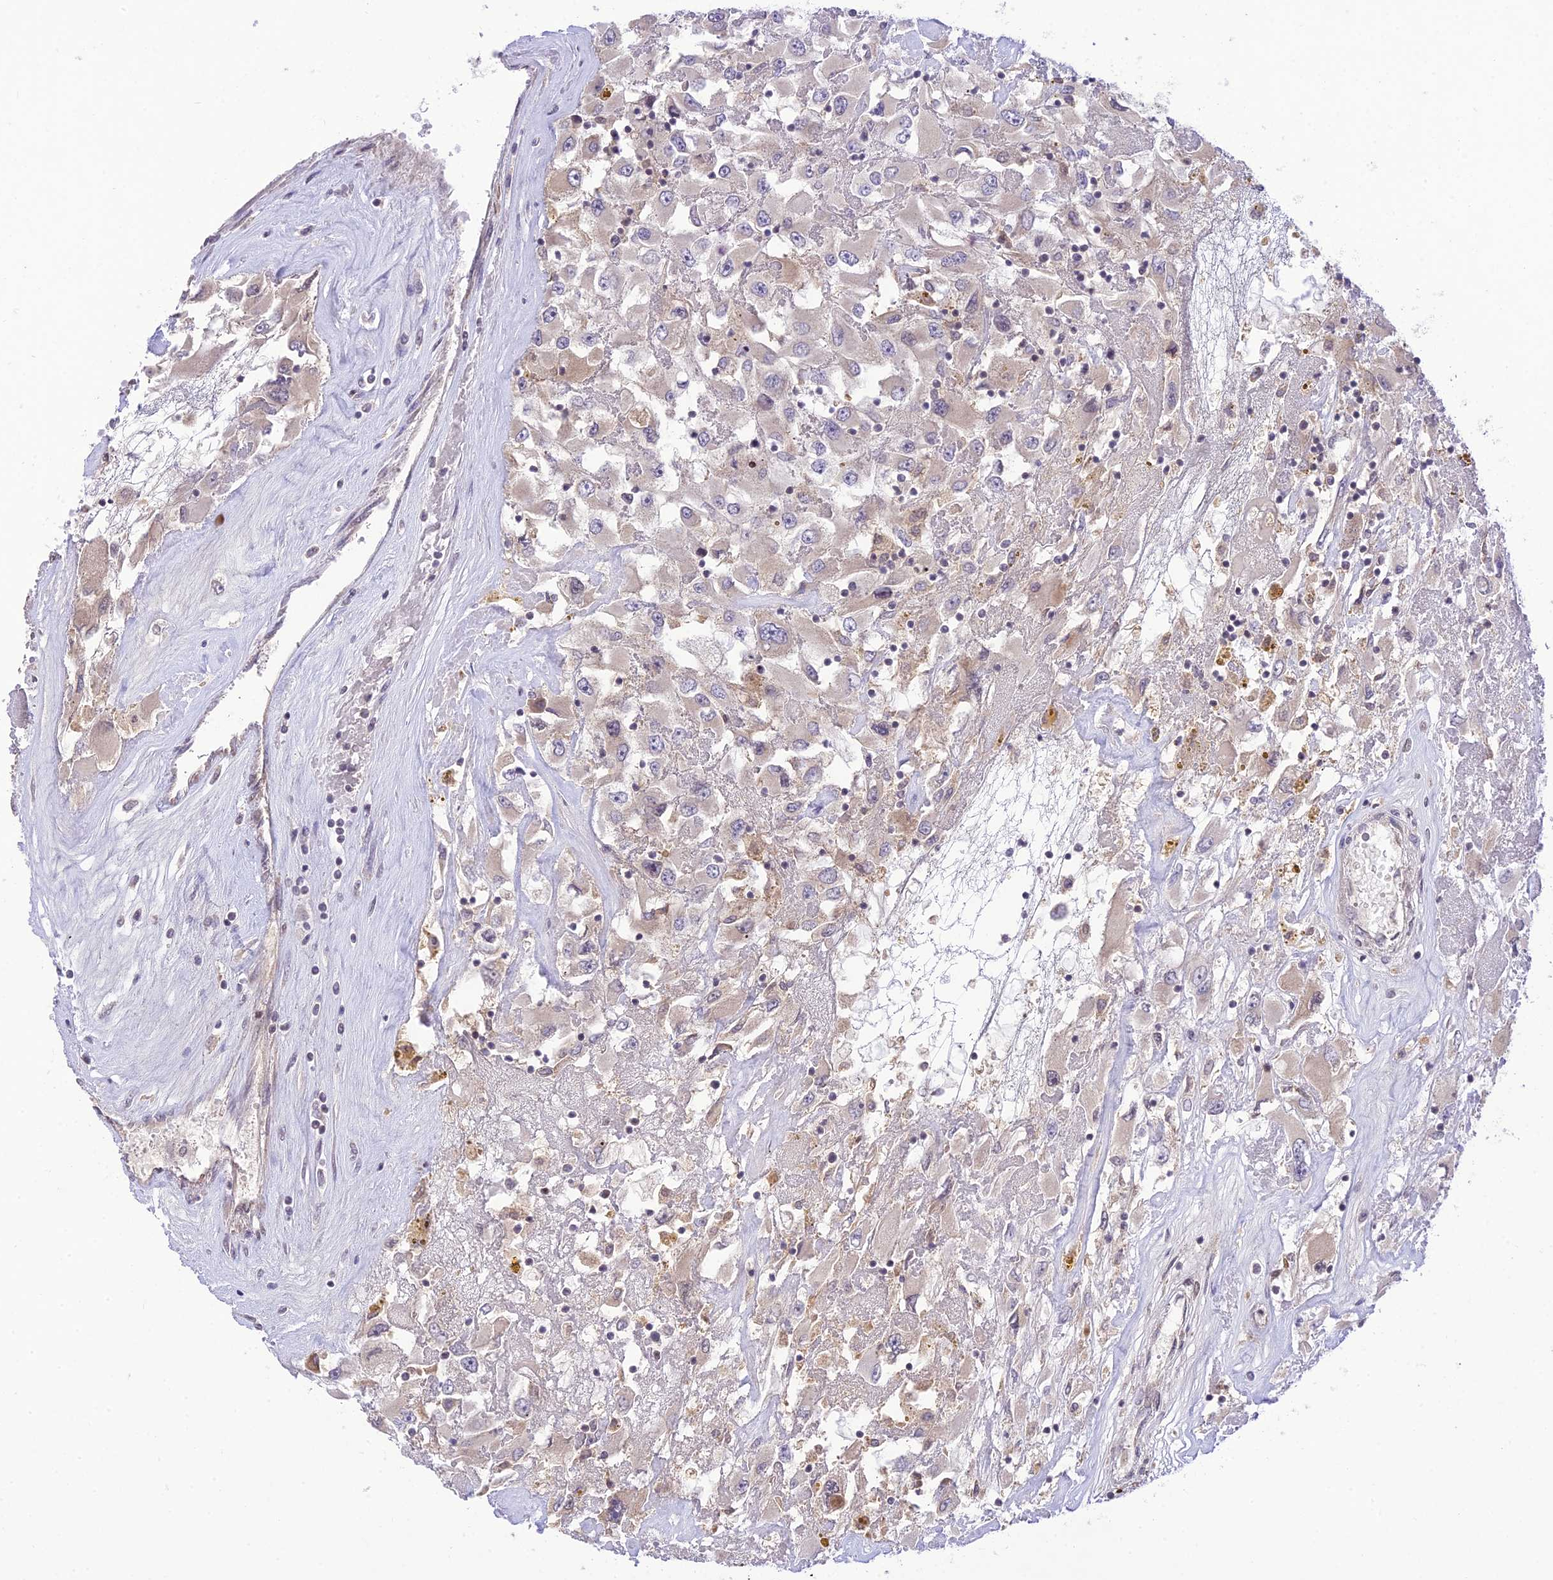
{"staining": {"intensity": "negative", "quantity": "none", "location": "none"}, "tissue": "renal cancer", "cell_type": "Tumor cells", "image_type": "cancer", "snomed": [{"axis": "morphology", "description": "Adenocarcinoma, NOS"}, {"axis": "topography", "description": "Kidney"}], "caption": "The photomicrograph demonstrates no staining of tumor cells in adenocarcinoma (renal).", "gene": "TEKT1", "patient": {"sex": "female", "age": 52}}